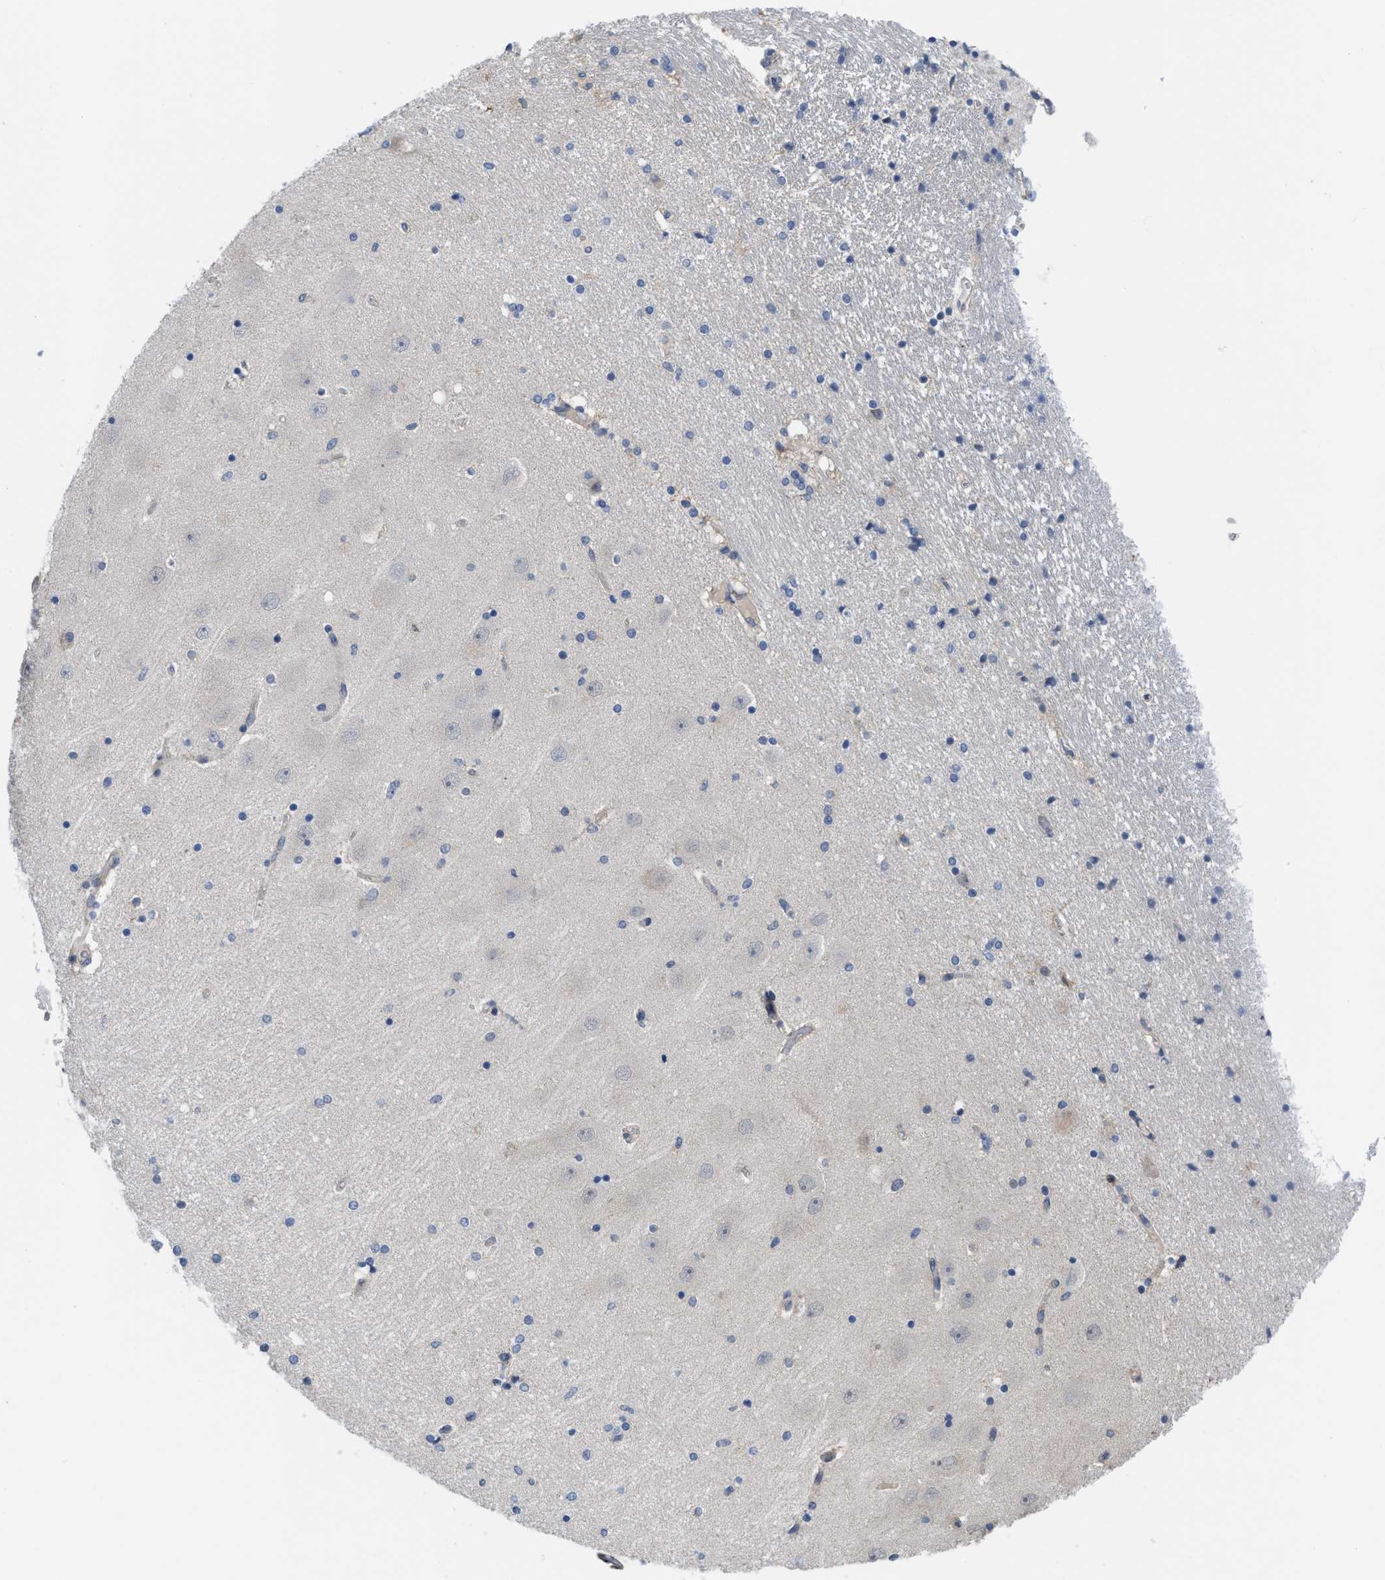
{"staining": {"intensity": "negative", "quantity": "none", "location": "none"}, "tissue": "hippocampus", "cell_type": "Glial cells", "image_type": "normal", "snomed": [{"axis": "morphology", "description": "Normal tissue, NOS"}, {"axis": "topography", "description": "Hippocampus"}], "caption": "Photomicrograph shows no significant protein staining in glial cells of unremarkable hippocampus.", "gene": "LDAF1", "patient": {"sex": "female", "age": 54}}